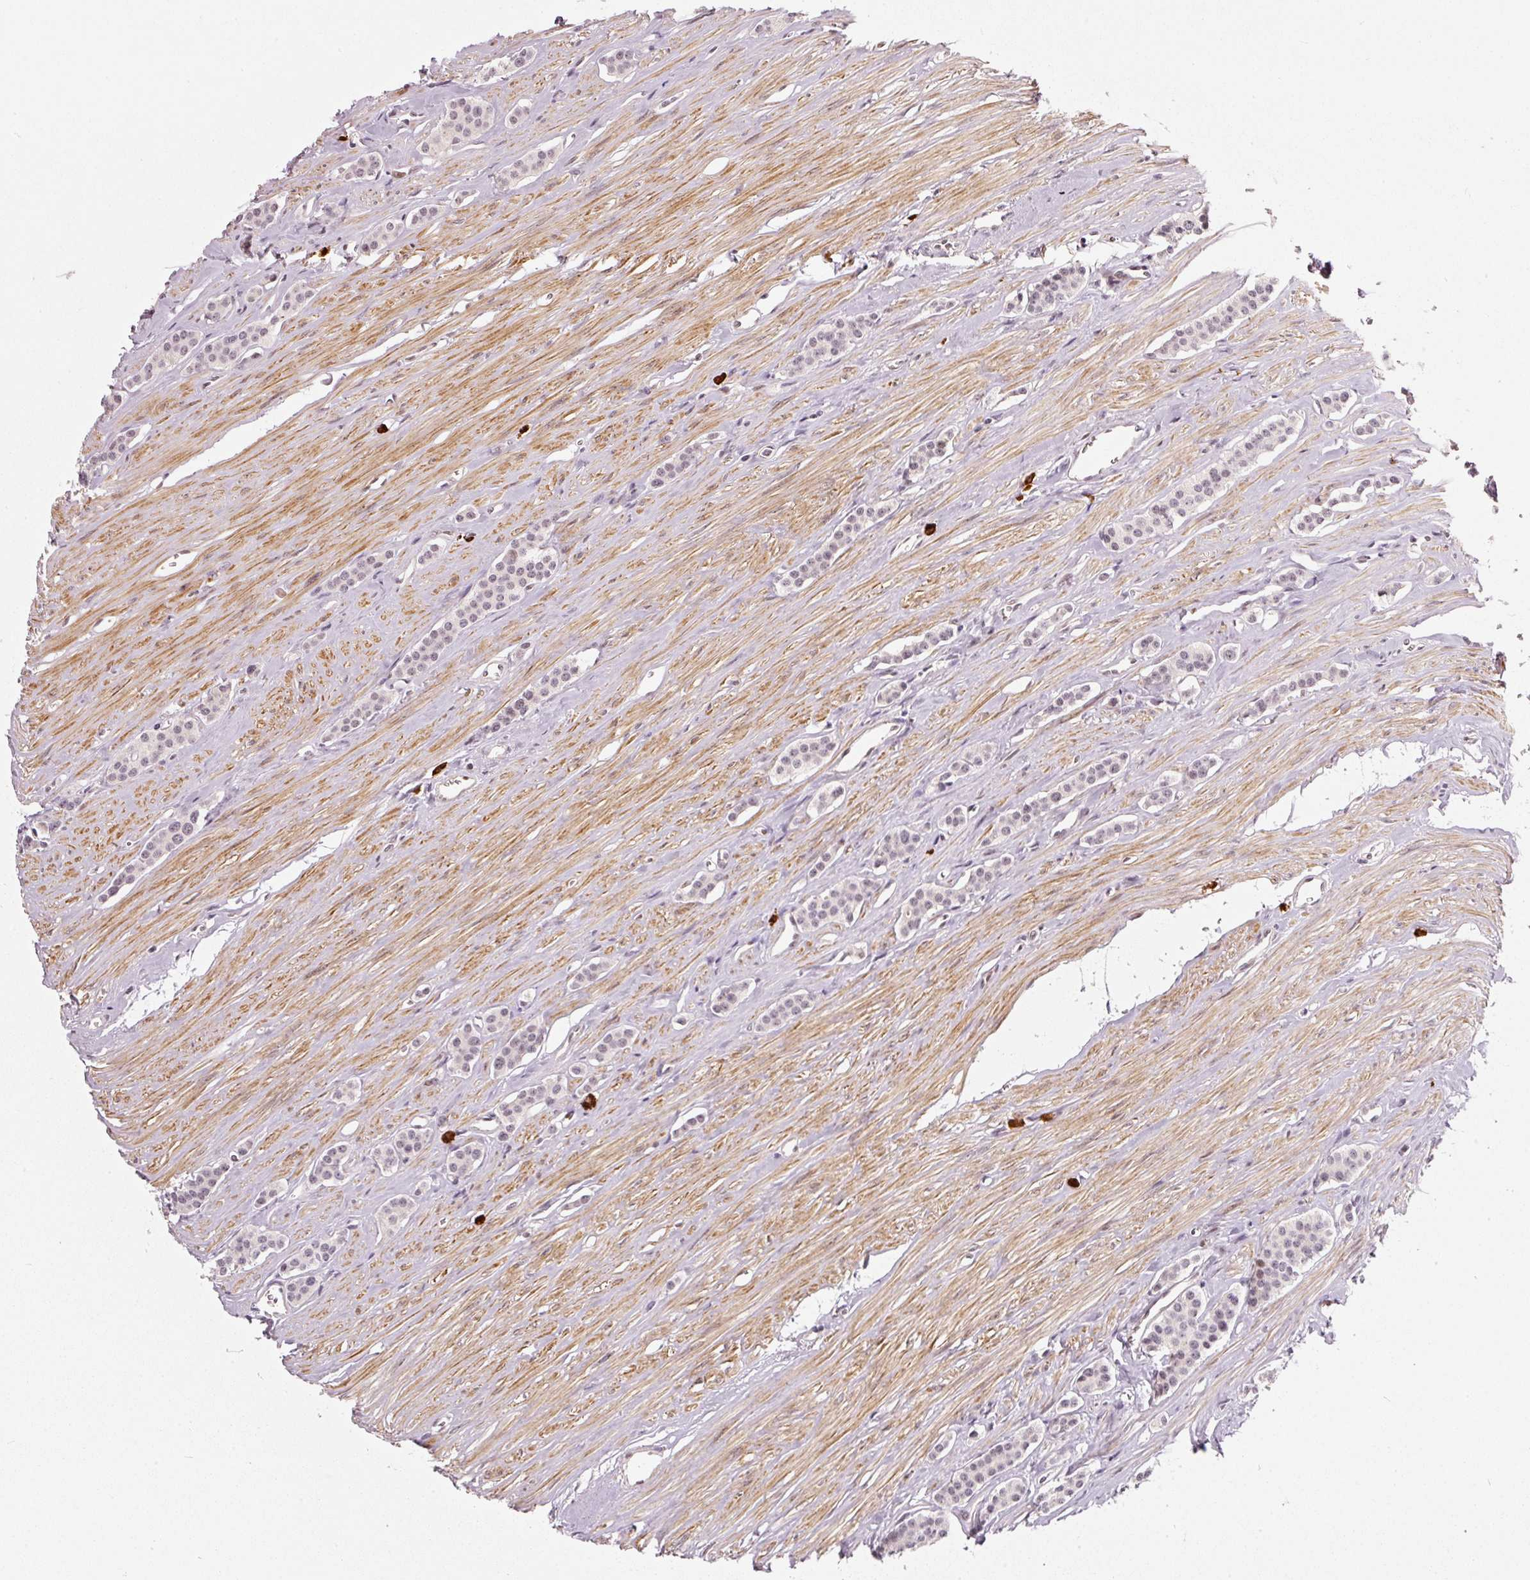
{"staining": {"intensity": "moderate", "quantity": "<25%", "location": "nuclear"}, "tissue": "carcinoid", "cell_type": "Tumor cells", "image_type": "cancer", "snomed": [{"axis": "morphology", "description": "Carcinoid, malignant, NOS"}, {"axis": "topography", "description": "Small intestine"}], "caption": "High-power microscopy captured an immunohistochemistry (IHC) histopathology image of carcinoid, revealing moderate nuclear positivity in about <25% of tumor cells.", "gene": "MXRA8", "patient": {"sex": "male", "age": 60}}